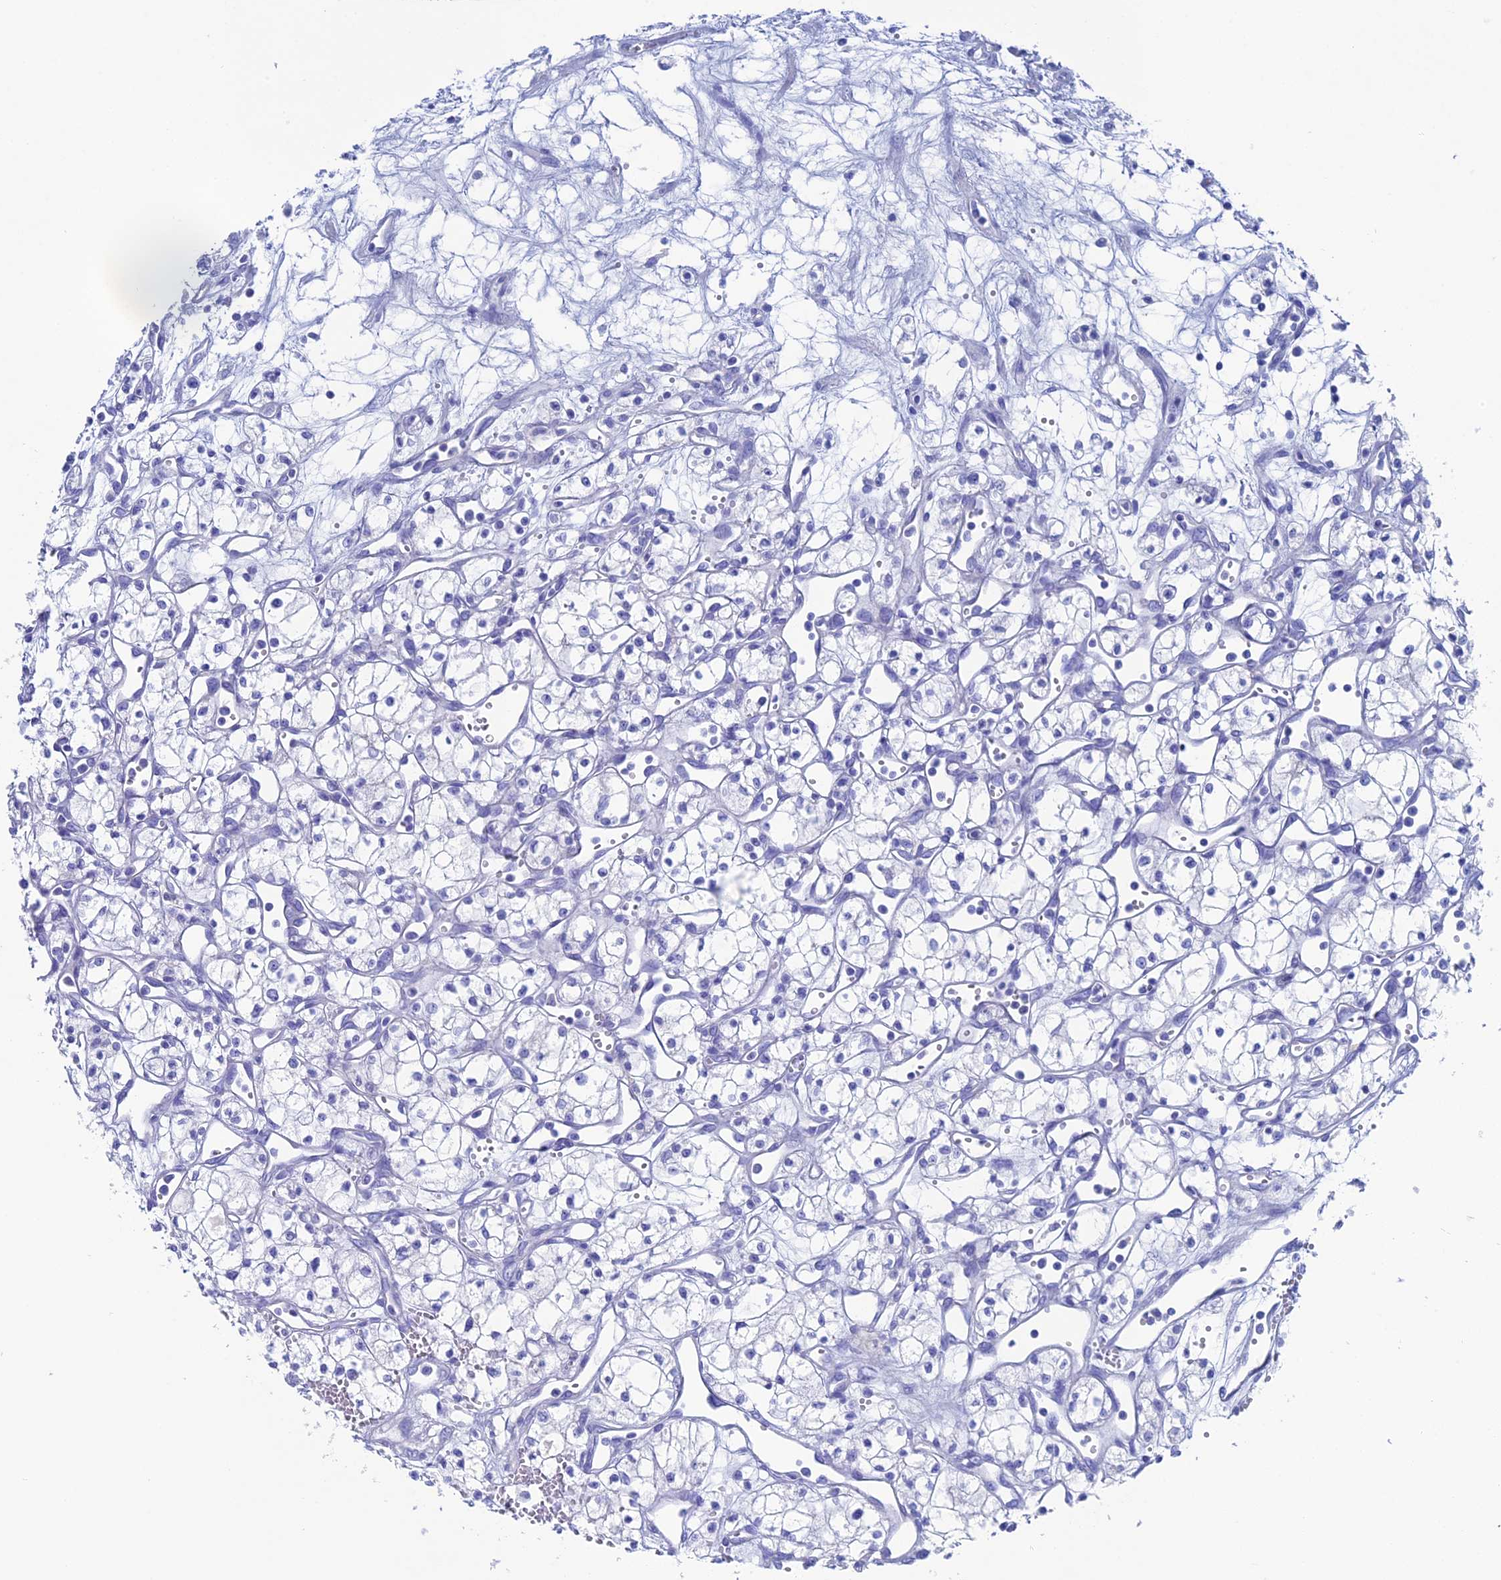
{"staining": {"intensity": "negative", "quantity": "none", "location": "none"}, "tissue": "renal cancer", "cell_type": "Tumor cells", "image_type": "cancer", "snomed": [{"axis": "morphology", "description": "Adenocarcinoma, NOS"}, {"axis": "topography", "description": "Kidney"}], "caption": "The immunohistochemistry (IHC) histopathology image has no significant staining in tumor cells of renal adenocarcinoma tissue.", "gene": "UNC119", "patient": {"sex": "male", "age": 59}}